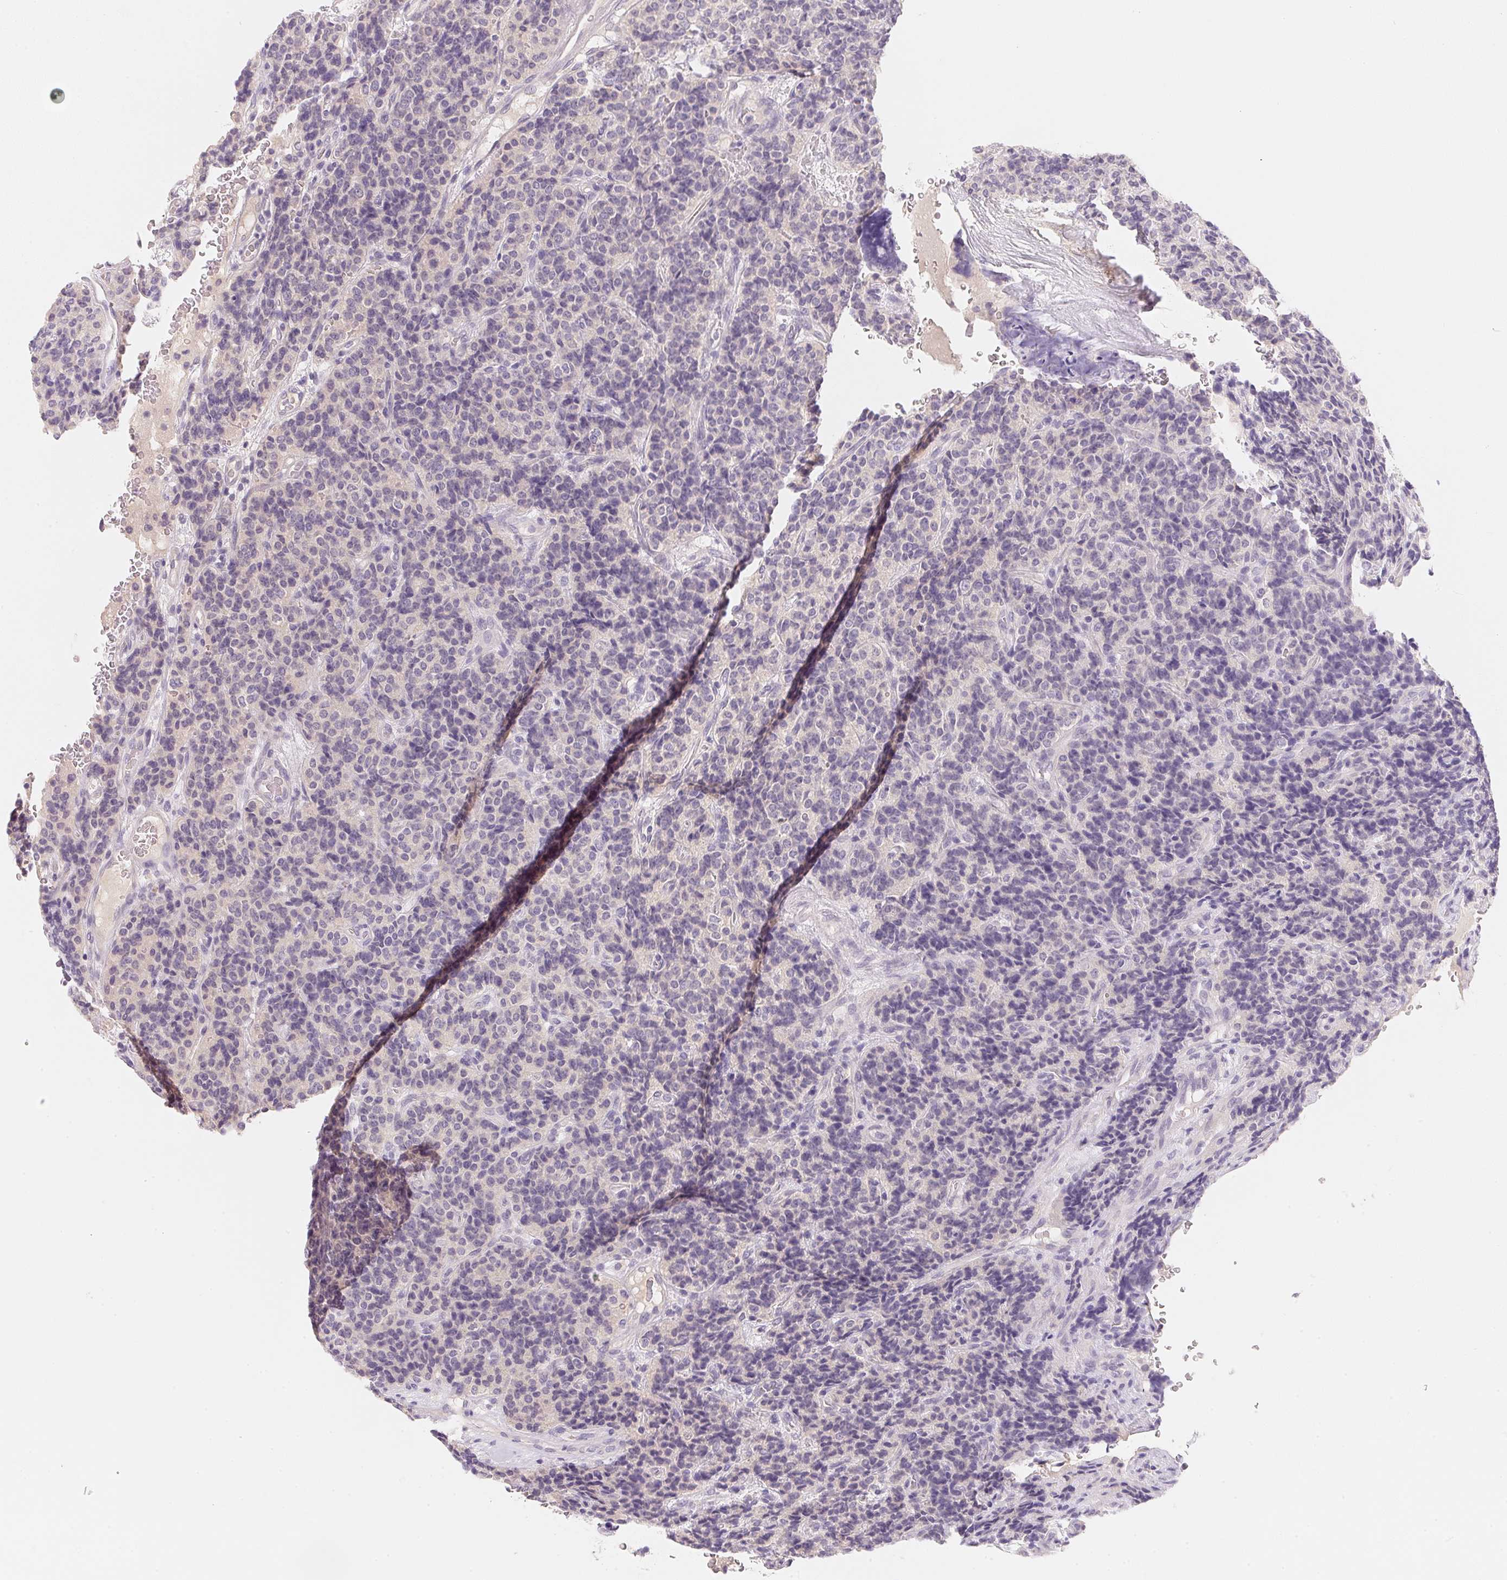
{"staining": {"intensity": "negative", "quantity": "none", "location": "none"}, "tissue": "carcinoid", "cell_type": "Tumor cells", "image_type": "cancer", "snomed": [{"axis": "morphology", "description": "Carcinoid, malignant, NOS"}, {"axis": "topography", "description": "Pancreas"}], "caption": "The histopathology image exhibits no staining of tumor cells in carcinoid.", "gene": "MCOLN3", "patient": {"sex": "male", "age": 36}}